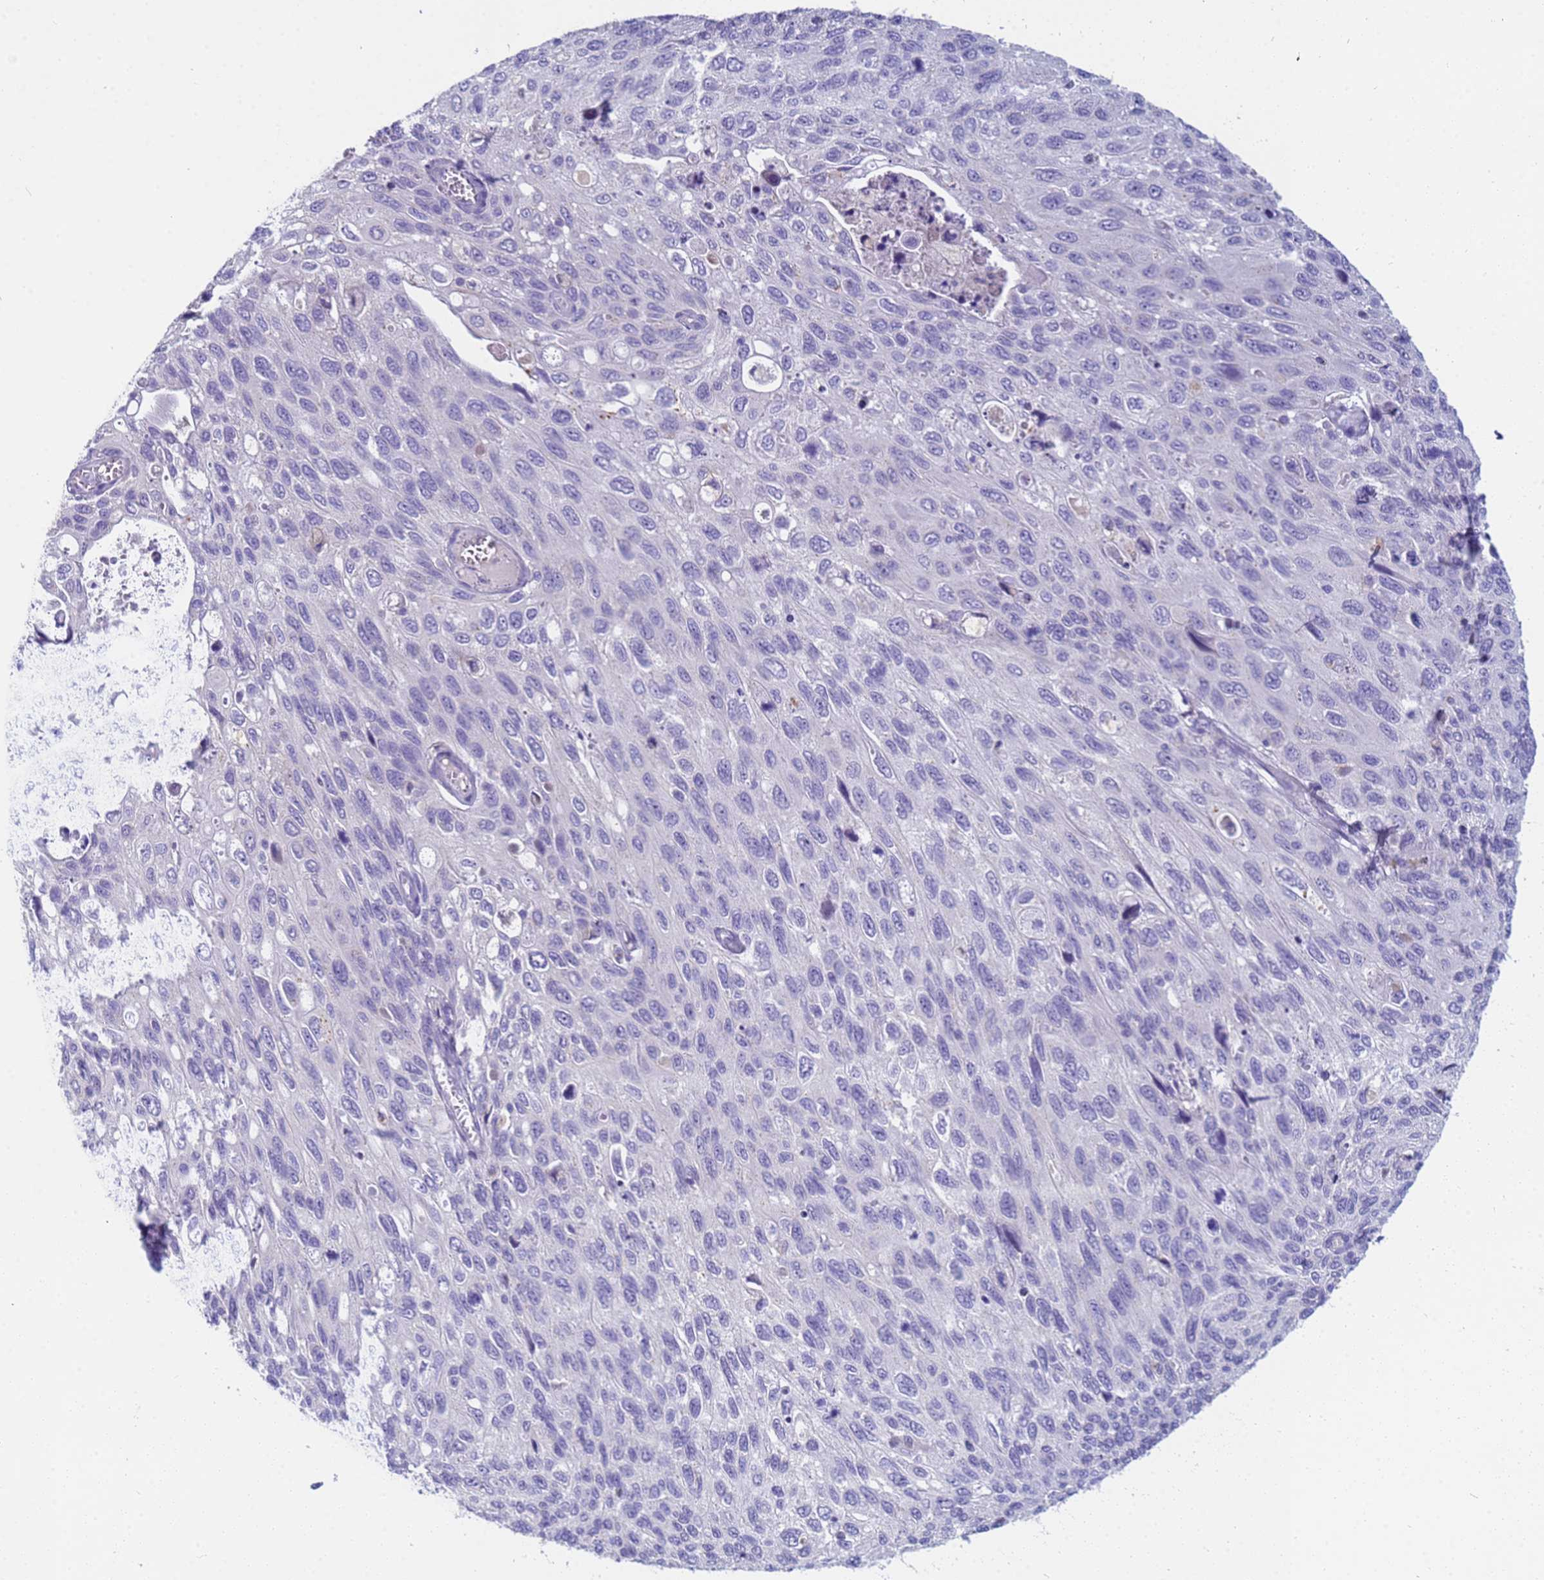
{"staining": {"intensity": "negative", "quantity": "none", "location": "none"}, "tissue": "cervical cancer", "cell_type": "Tumor cells", "image_type": "cancer", "snomed": [{"axis": "morphology", "description": "Squamous cell carcinoma, NOS"}, {"axis": "topography", "description": "Cervix"}], "caption": "The histopathology image reveals no staining of tumor cells in cervical squamous cell carcinoma. Nuclei are stained in blue.", "gene": "B3GNT8", "patient": {"sex": "female", "age": 70}}